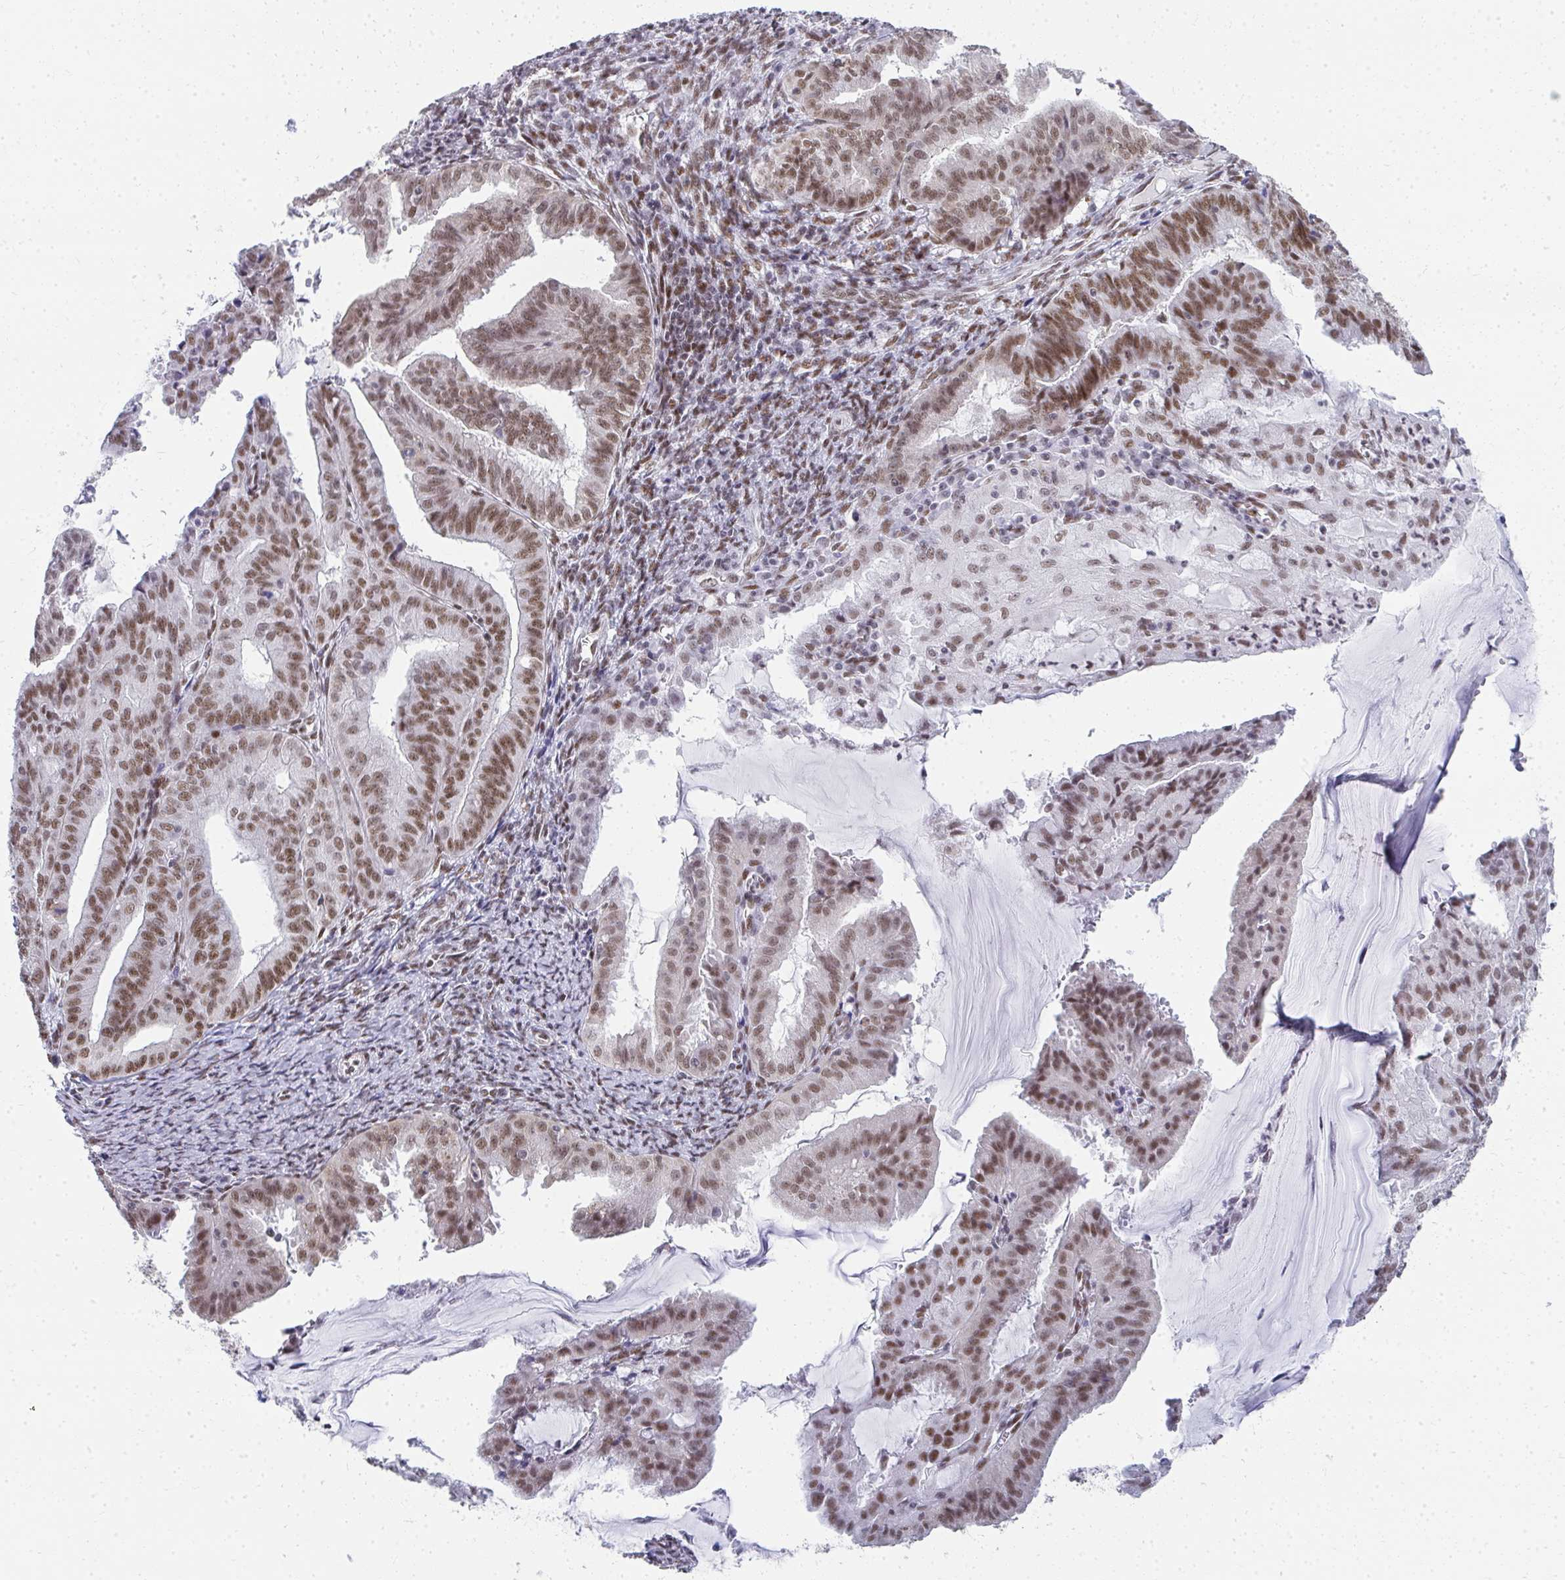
{"staining": {"intensity": "moderate", "quantity": ">75%", "location": "nuclear"}, "tissue": "endometrial cancer", "cell_type": "Tumor cells", "image_type": "cancer", "snomed": [{"axis": "morphology", "description": "Adenocarcinoma, NOS"}, {"axis": "topography", "description": "Endometrium"}], "caption": "Protein staining of adenocarcinoma (endometrial) tissue displays moderate nuclear staining in about >75% of tumor cells.", "gene": "CREBBP", "patient": {"sex": "female", "age": 70}}